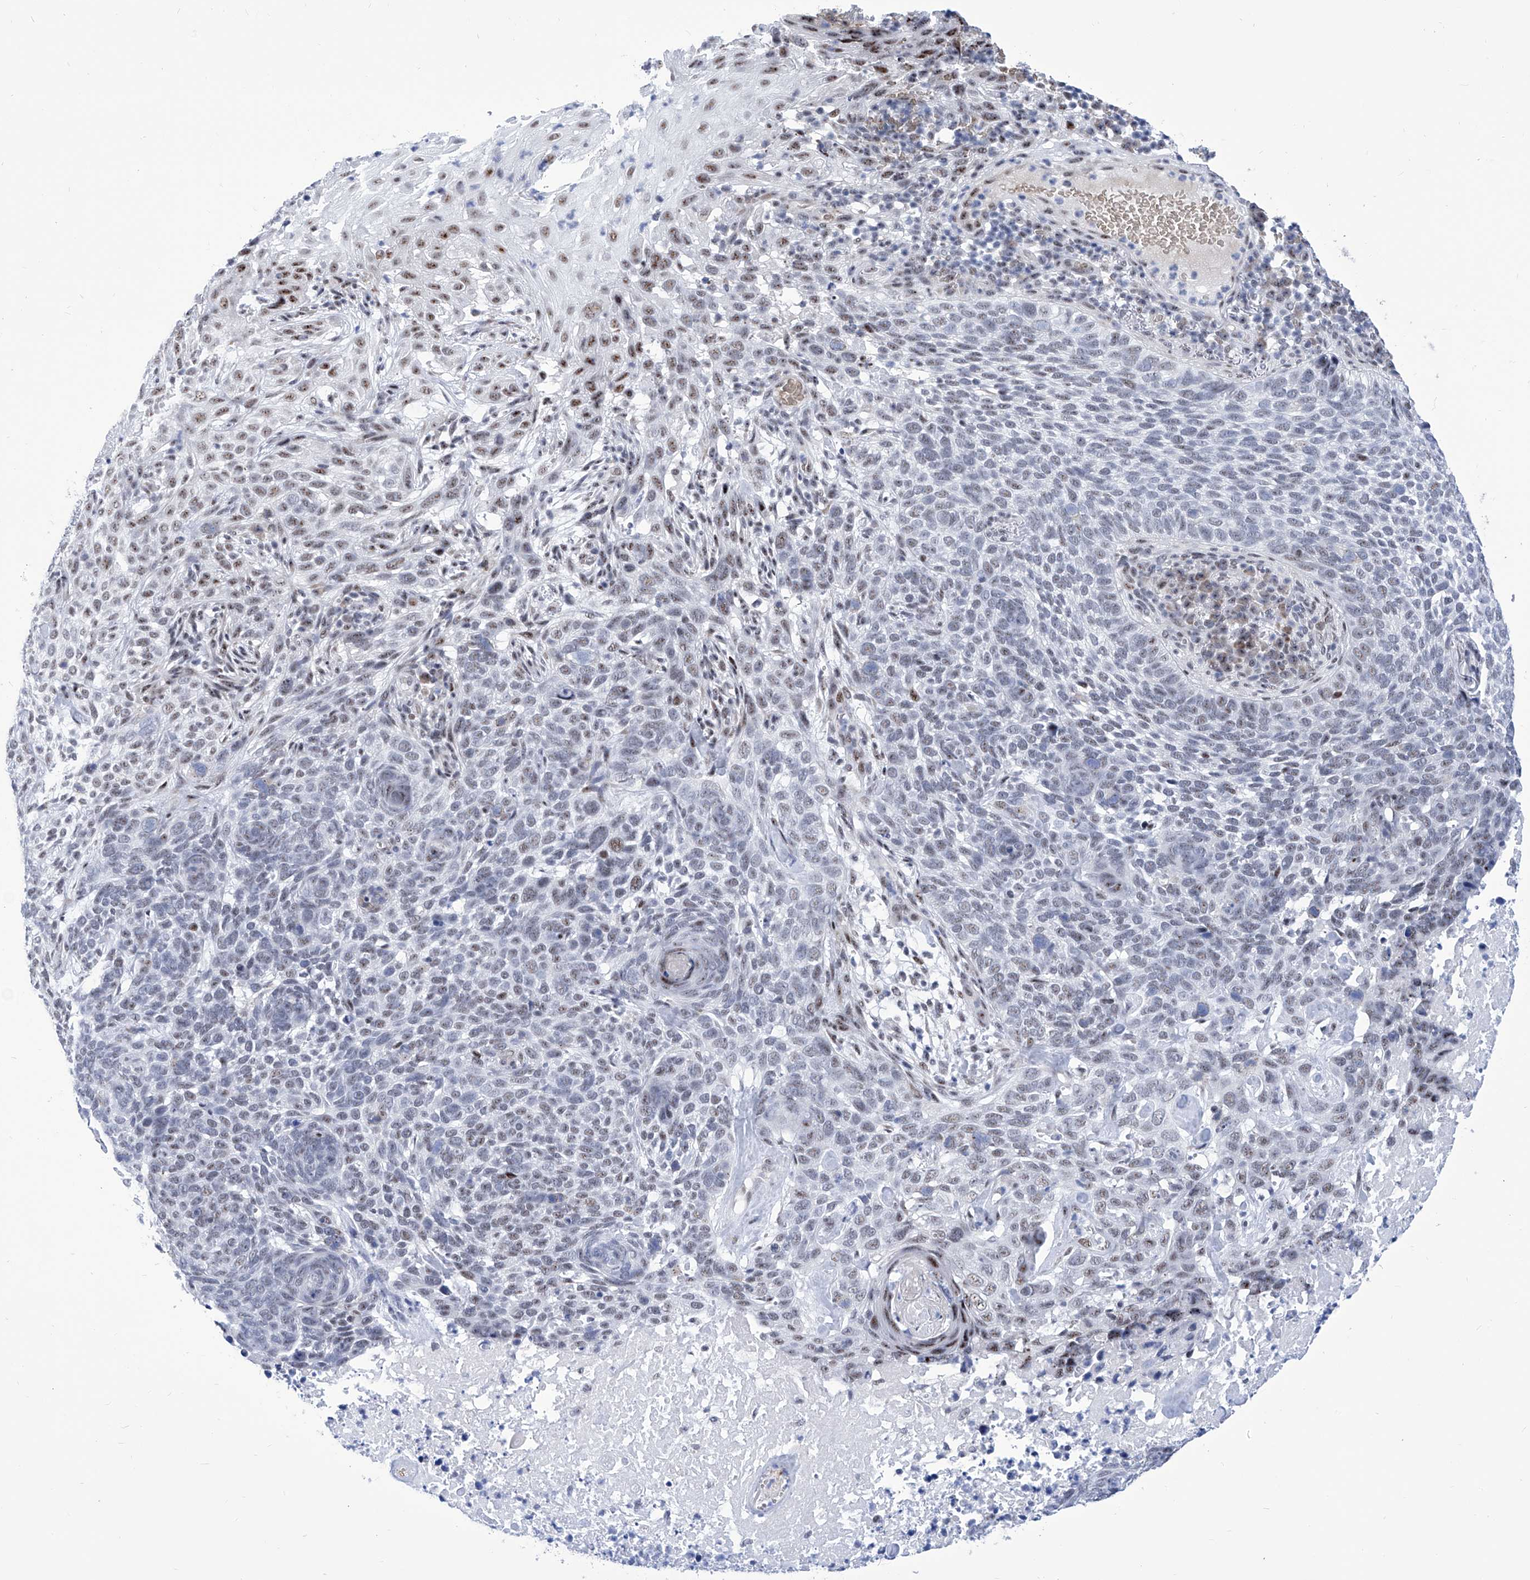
{"staining": {"intensity": "weak", "quantity": "<25%", "location": "nuclear"}, "tissue": "skin cancer", "cell_type": "Tumor cells", "image_type": "cancer", "snomed": [{"axis": "morphology", "description": "Basal cell carcinoma"}, {"axis": "topography", "description": "Skin"}], "caption": "Tumor cells are negative for brown protein staining in skin basal cell carcinoma.", "gene": "SART1", "patient": {"sex": "female", "age": 64}}